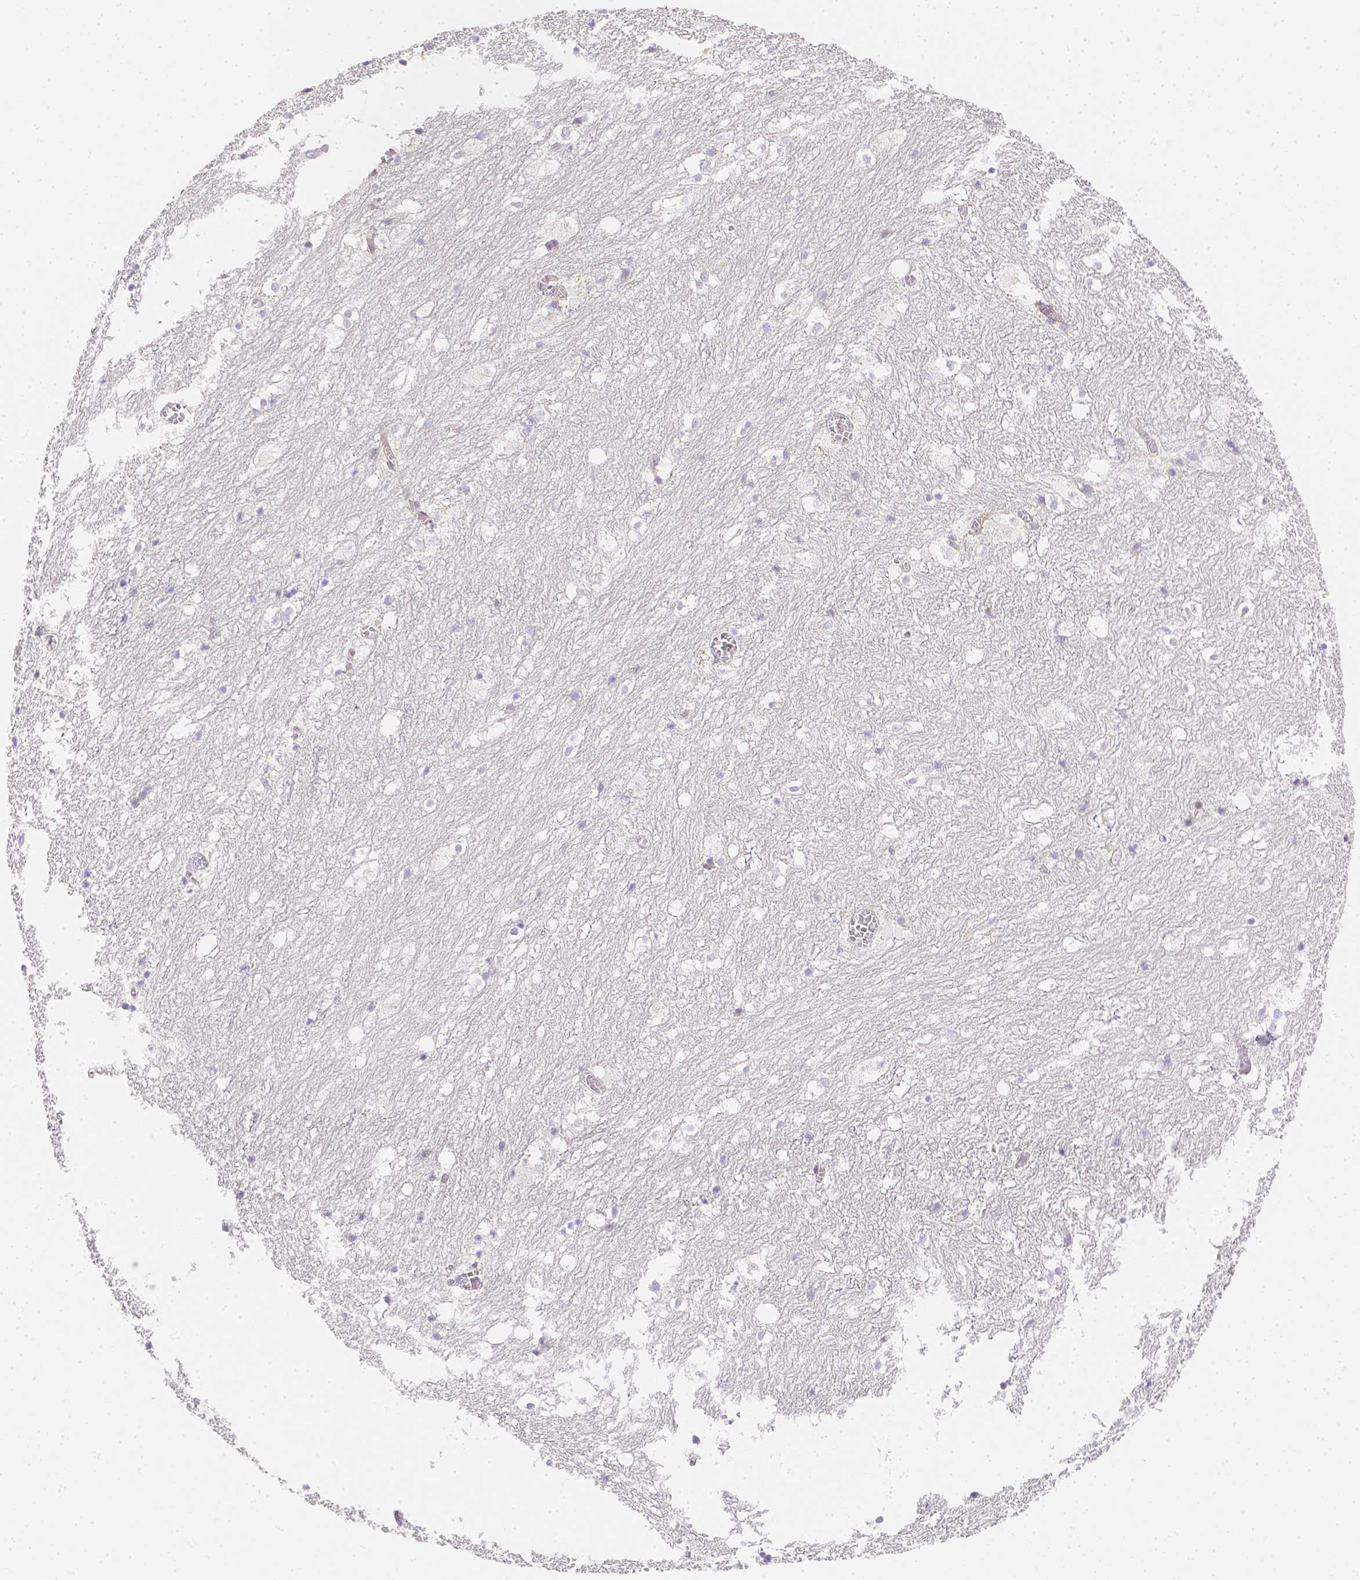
{"staining": {"intensity": "negative", "quantity": "none", "location": "none"}, "tissue": "hippocampus", "cell_type": "Glial cells", "image_type": "normal", "snomed": [{"axis": "morphology", "description": "Normal tissue, NOS"}, {"axis": "topography", "description": "Hippocampus"}], "caption": "Immunohistochemical staining of unremarkable human hippocampus exhibits no significant expression in glial cells. (Stains: DAB immunohistochemistry (IHC) with hematoxylin counter stain, Microscopy: brightfield microscopy at high magnification).", "gene": "ASAH2B", "patient": {"sex": "female", "age": 52}}